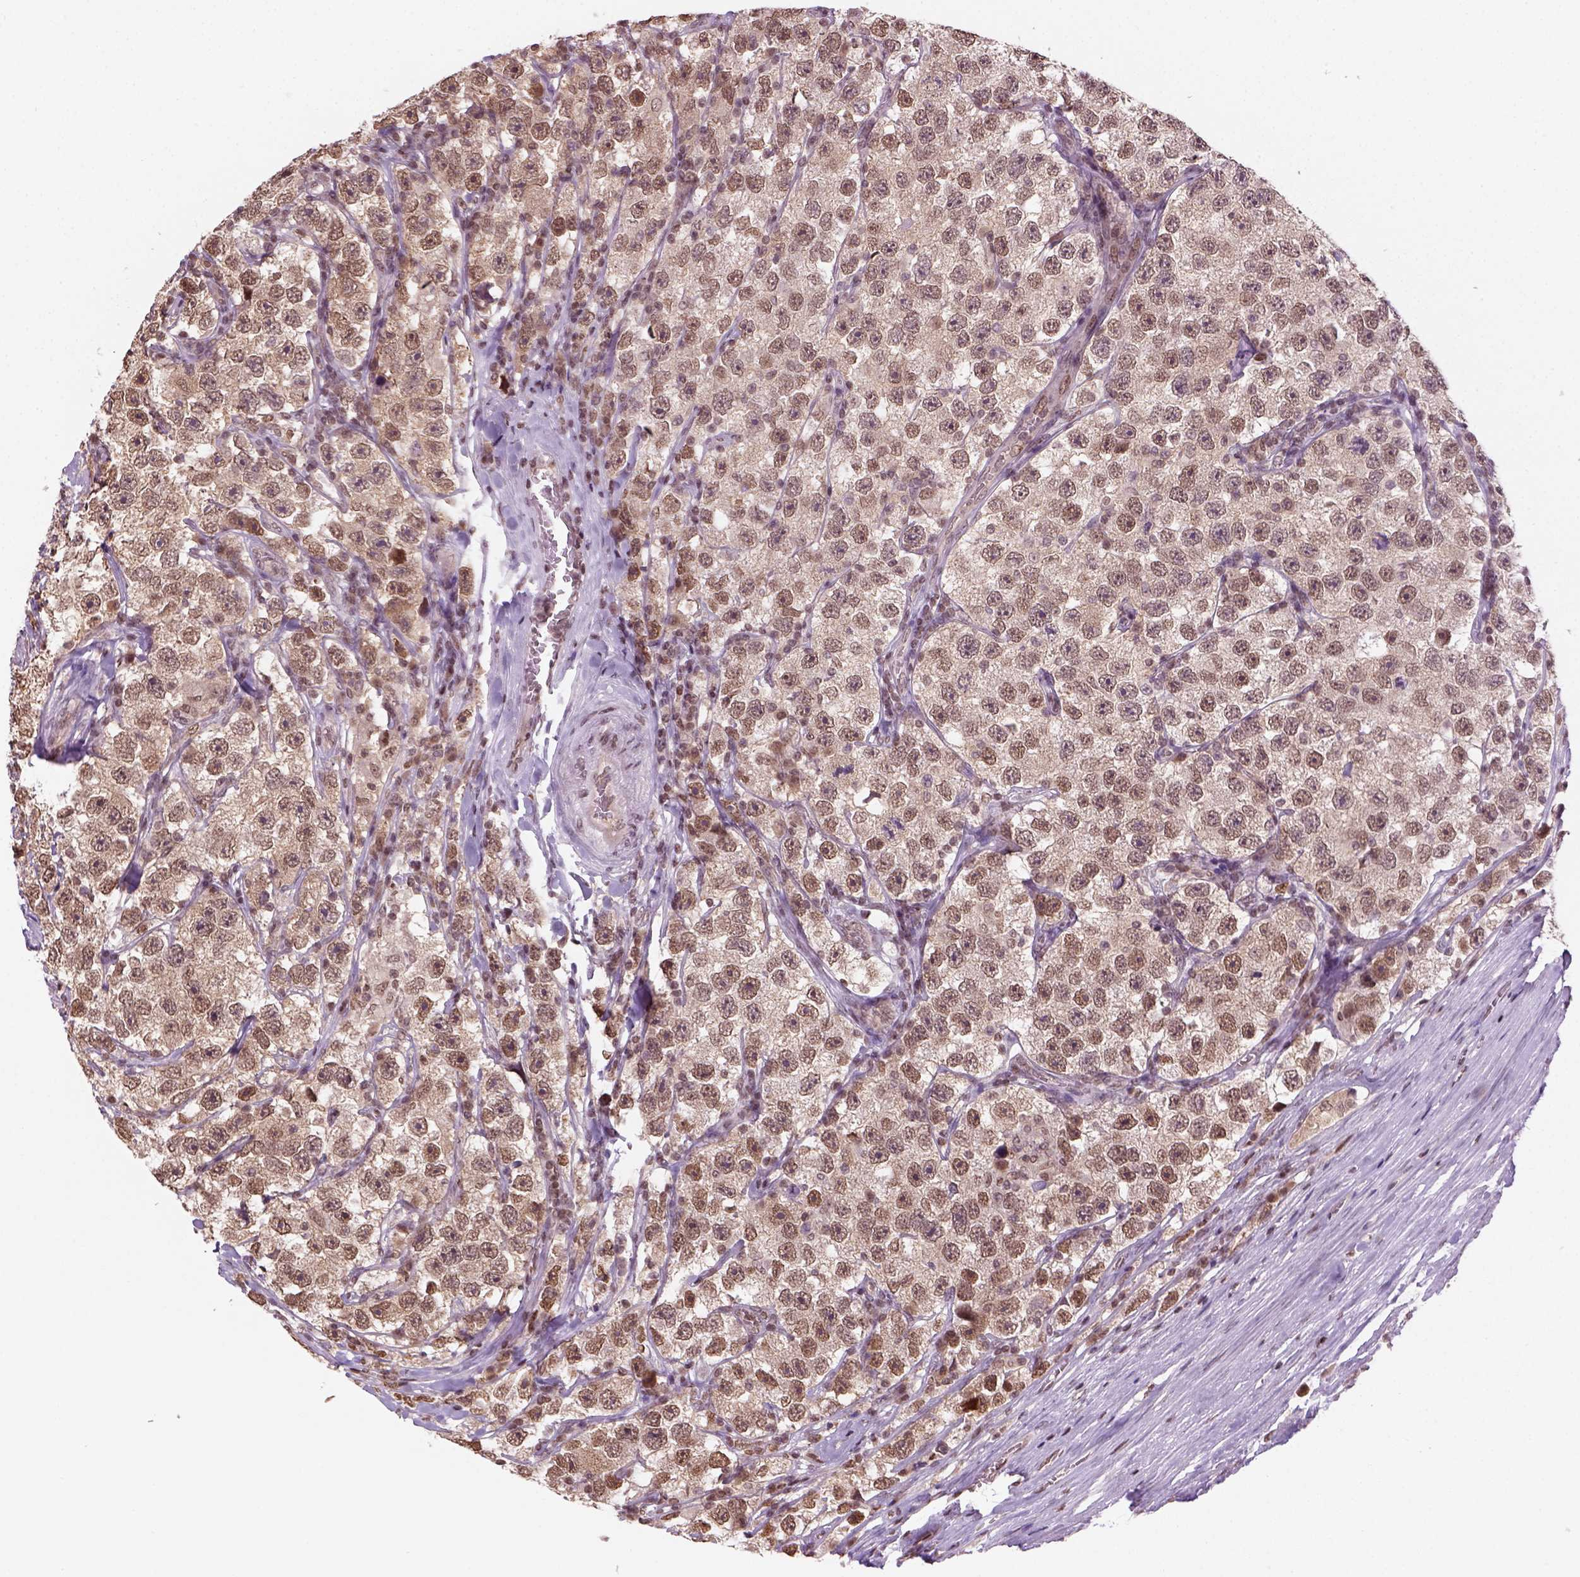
{"staining": {"intensity": "moderate", "quantity": ">75%", "location": "nuclear"}, "tissue": "testis cancer", "cell_type": "Tumor cells", "image_type": "cancer", "snomed": [{"axis": "morphology", "description": "Seminoma, NOS"}, {"axis": "topography", "description": "Testis"}], "caption": "IHC (DAB (3,3'-diaminobenzidine)) staining of human testis cancer (seminoma) shows moderate nuclear protein positivity in about >75% of tumor cells. (DAB (3,3'-diaminobenzidine) IHC with brightfield microscopy, high magnification).", "gene": "GOT1", "patient": {"sex": "male", "age": 26}}